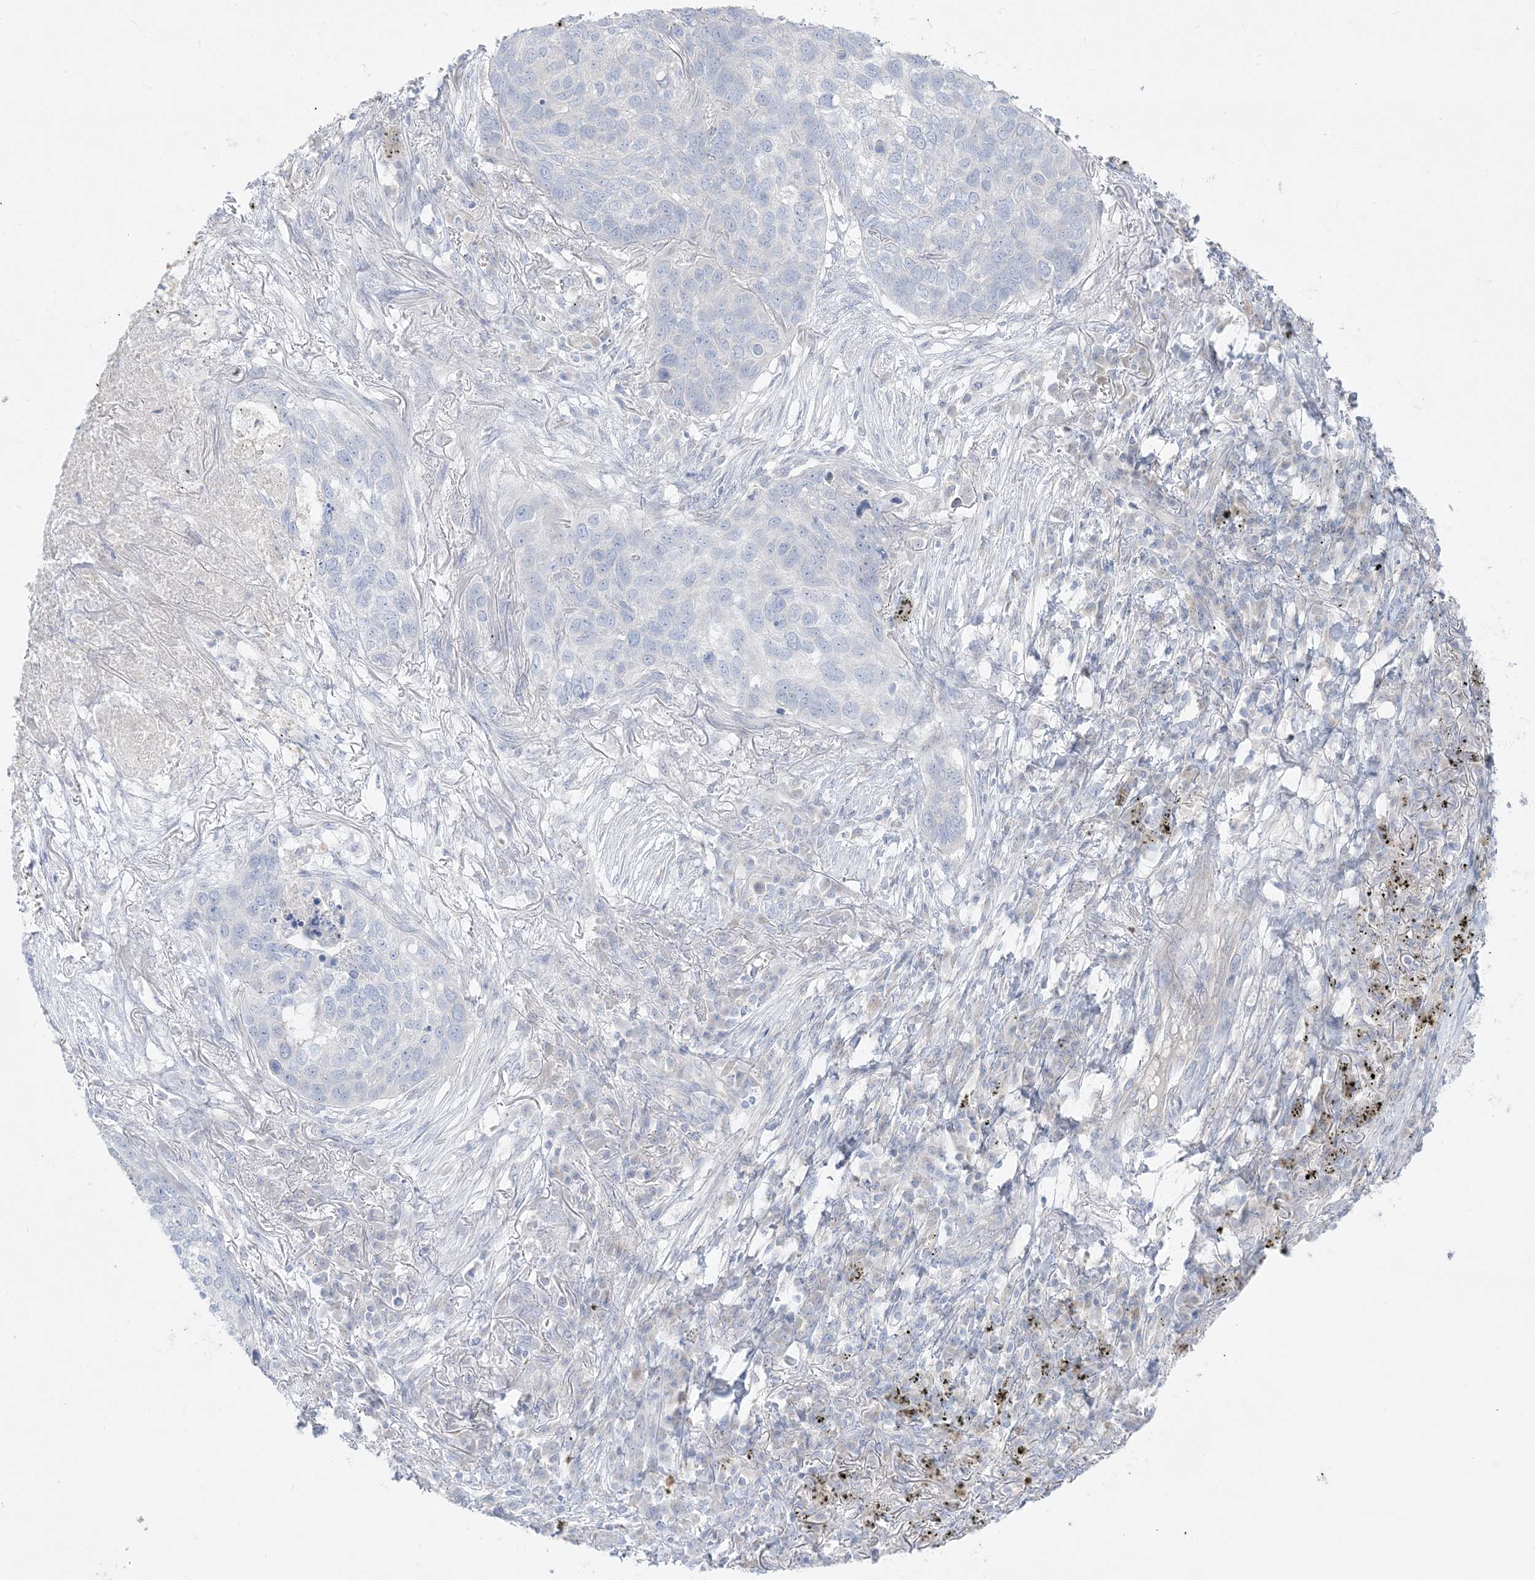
{"staining": {"intensity": "negative", "quantity": "none", "location": "none"}, "tissue": "lung cancer", "cell_type": "Tumor cells", "image_type": "cancer", "snomed": [{"axis": "morphology", "description": "Squamous cell carcinoma, NOS"}, {"axis": "topography", "description": "Lung"}], "caption": "Immunohistochemical staining of human lung squamous cell carcinoma exhibits no significant staining in tumor cells.", "gene": "FAM184A", "patient": {"sex": "female", "age": 63}}